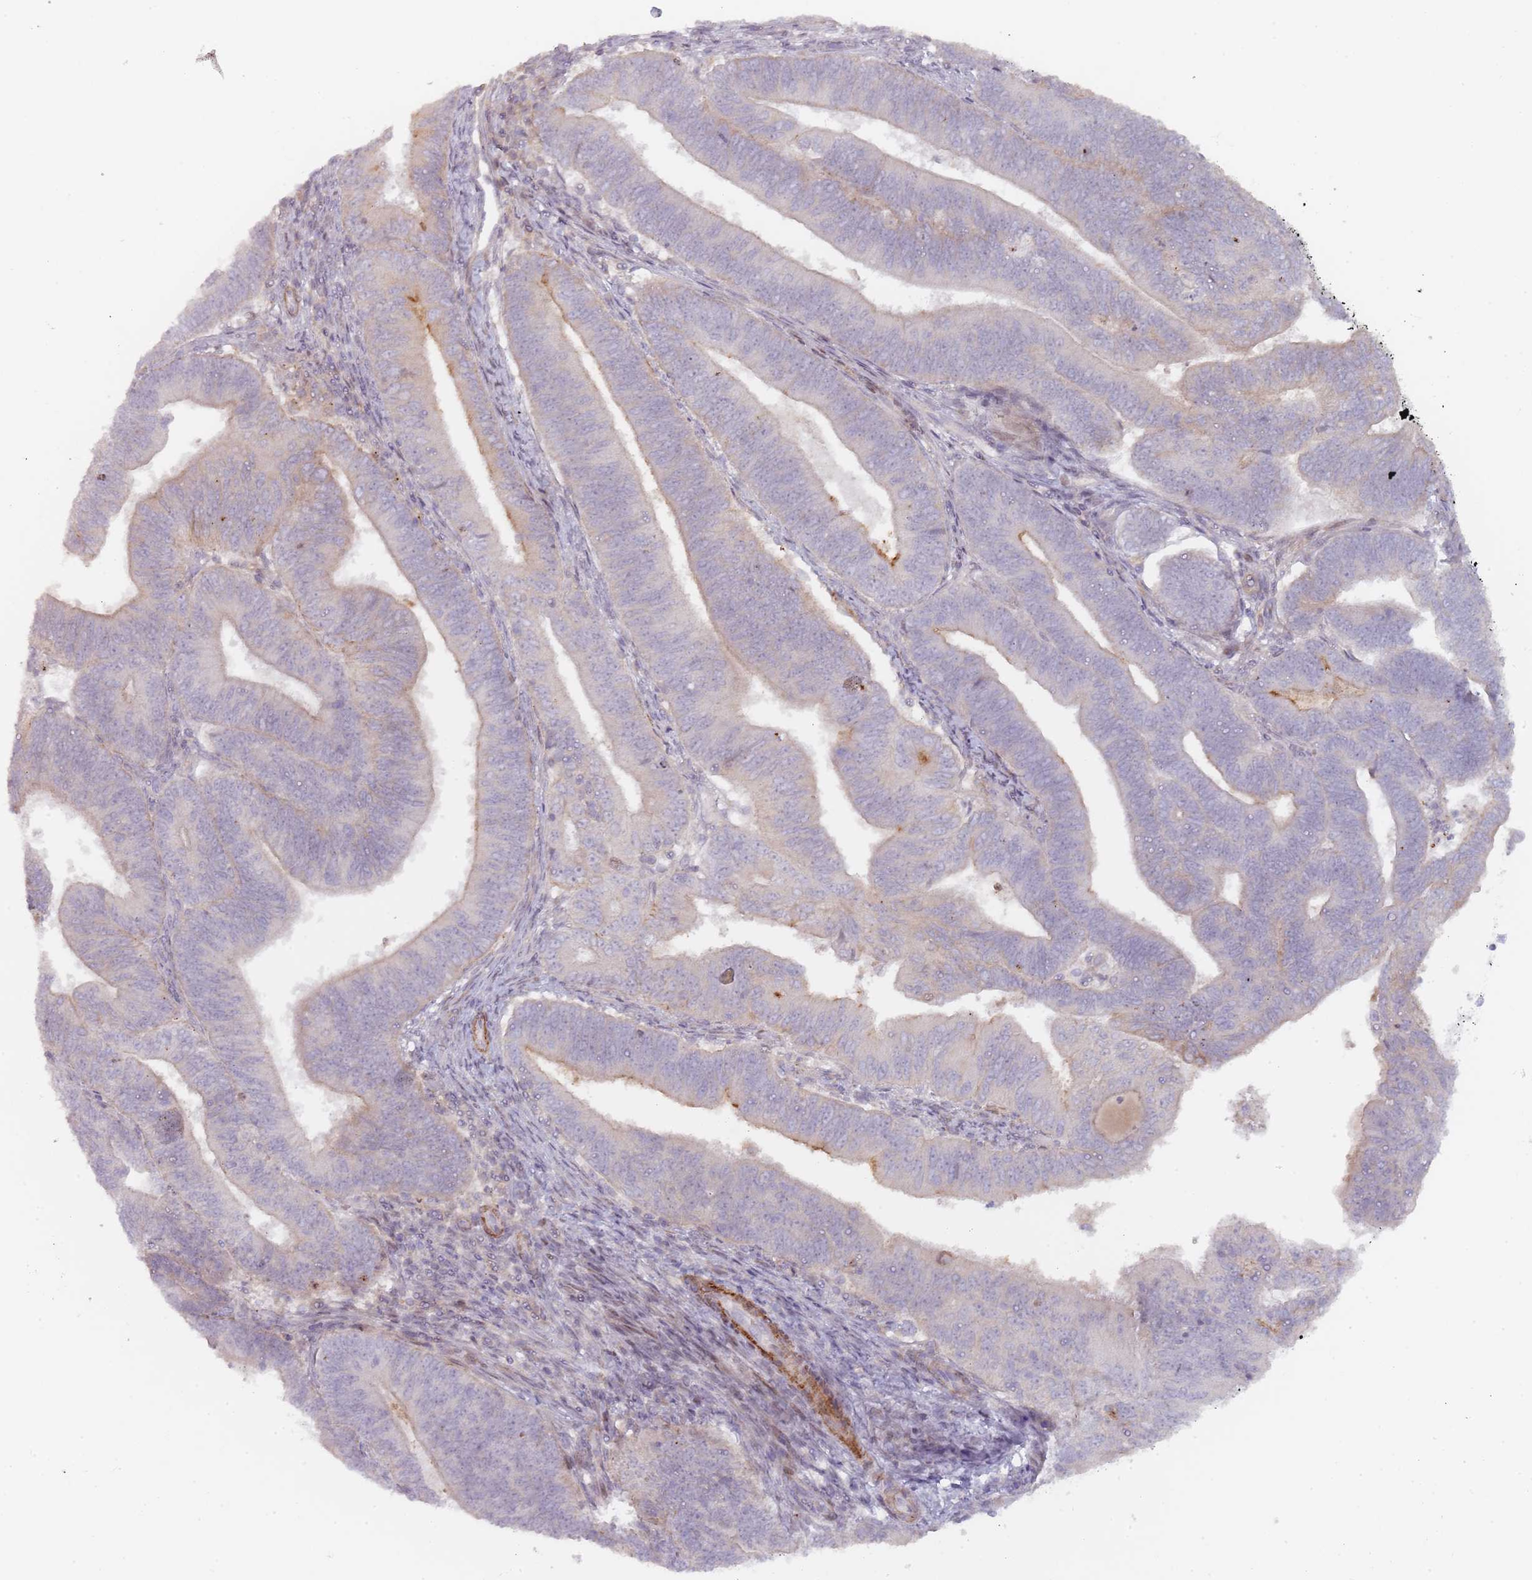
{"staining": {"intensity": "negative", "quantity": "none", "location": "none"}, "tissue": "endometrial cancer", "cell_type": "Tumor cells", "image_type": "cancer", "snomed": [{"axis": "morphology", "description": "Adenocarcinoma, NOS"}, {"axis": "topography", "description": "Endometrium"}], "caption": "Immunohistochemistry (IHC) histopathology image of neoplastic tissue: endometrial cancer stained with DAB (3,3'-diaminobenzidine) exhibits no significant protein expression in tumor cells.", "gene": "RPS6KA2", "patient": {"sex": "female", "age": 70}}